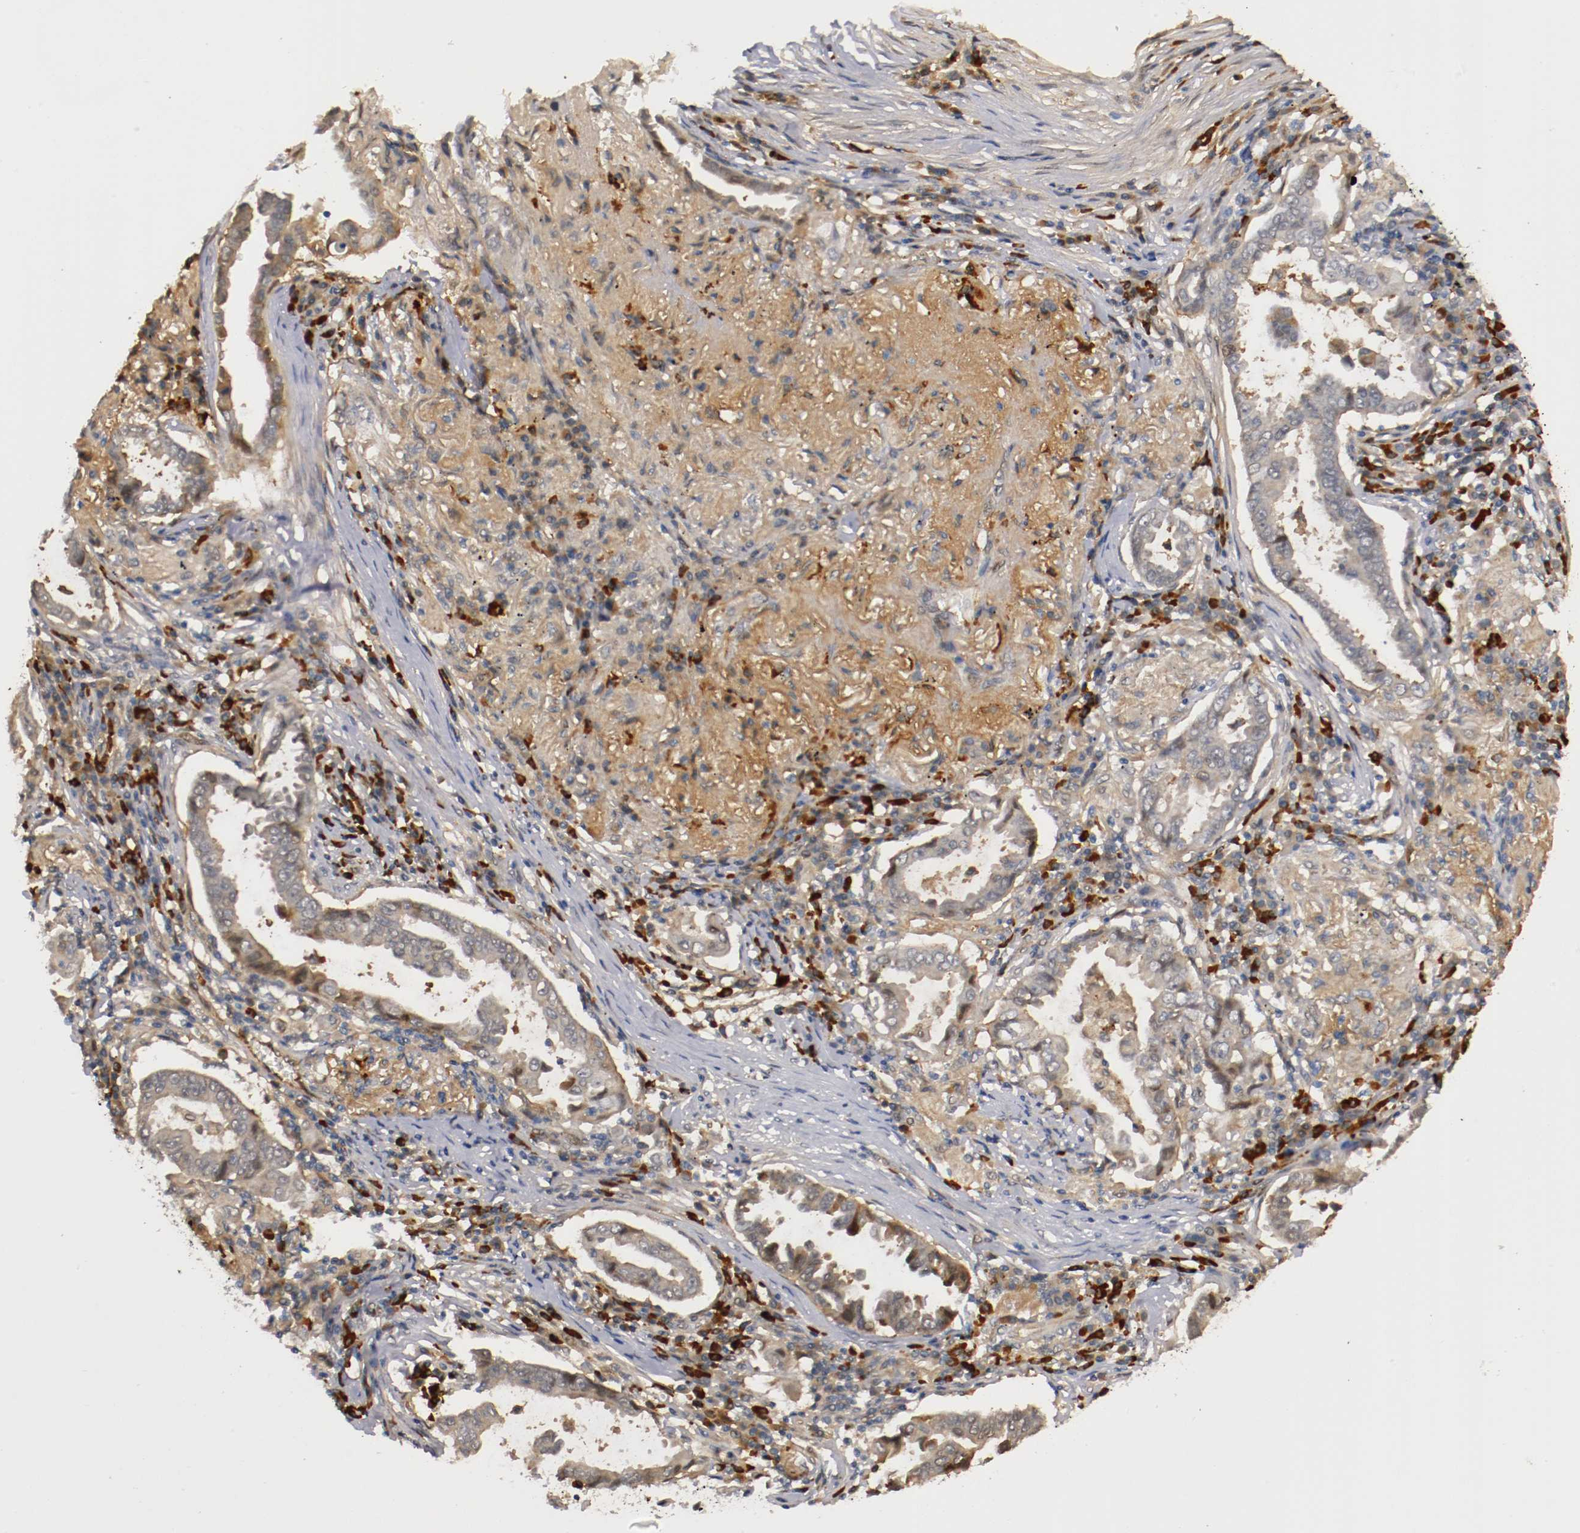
{"staining": {"intensity": "moderate", "quantity": "25%-75%", "location": "cytoplasmic/membranous"}, "tissue": "lung cancer", "cell_type": "Tumor cells", "image_type": "cancer", "snomed": [{"axis": "morphology", "description": "Normal tissue, NOS"}, {"axis": "morphology", "description": "Inflammation, NOS"}, {"axis": "morphology", "description": "Adenocarcinoma, NOS"}, {"axis": "topography", "description": "Lung"}], "caption": "This is a micrograph of immunohistochemistry staining of lung cancer, which shows moderate positivity in the cytoplasmic/membranous of tumor cells.", "gene": "DNMT3B", "patient": {"sex": "female", "age": 64}}